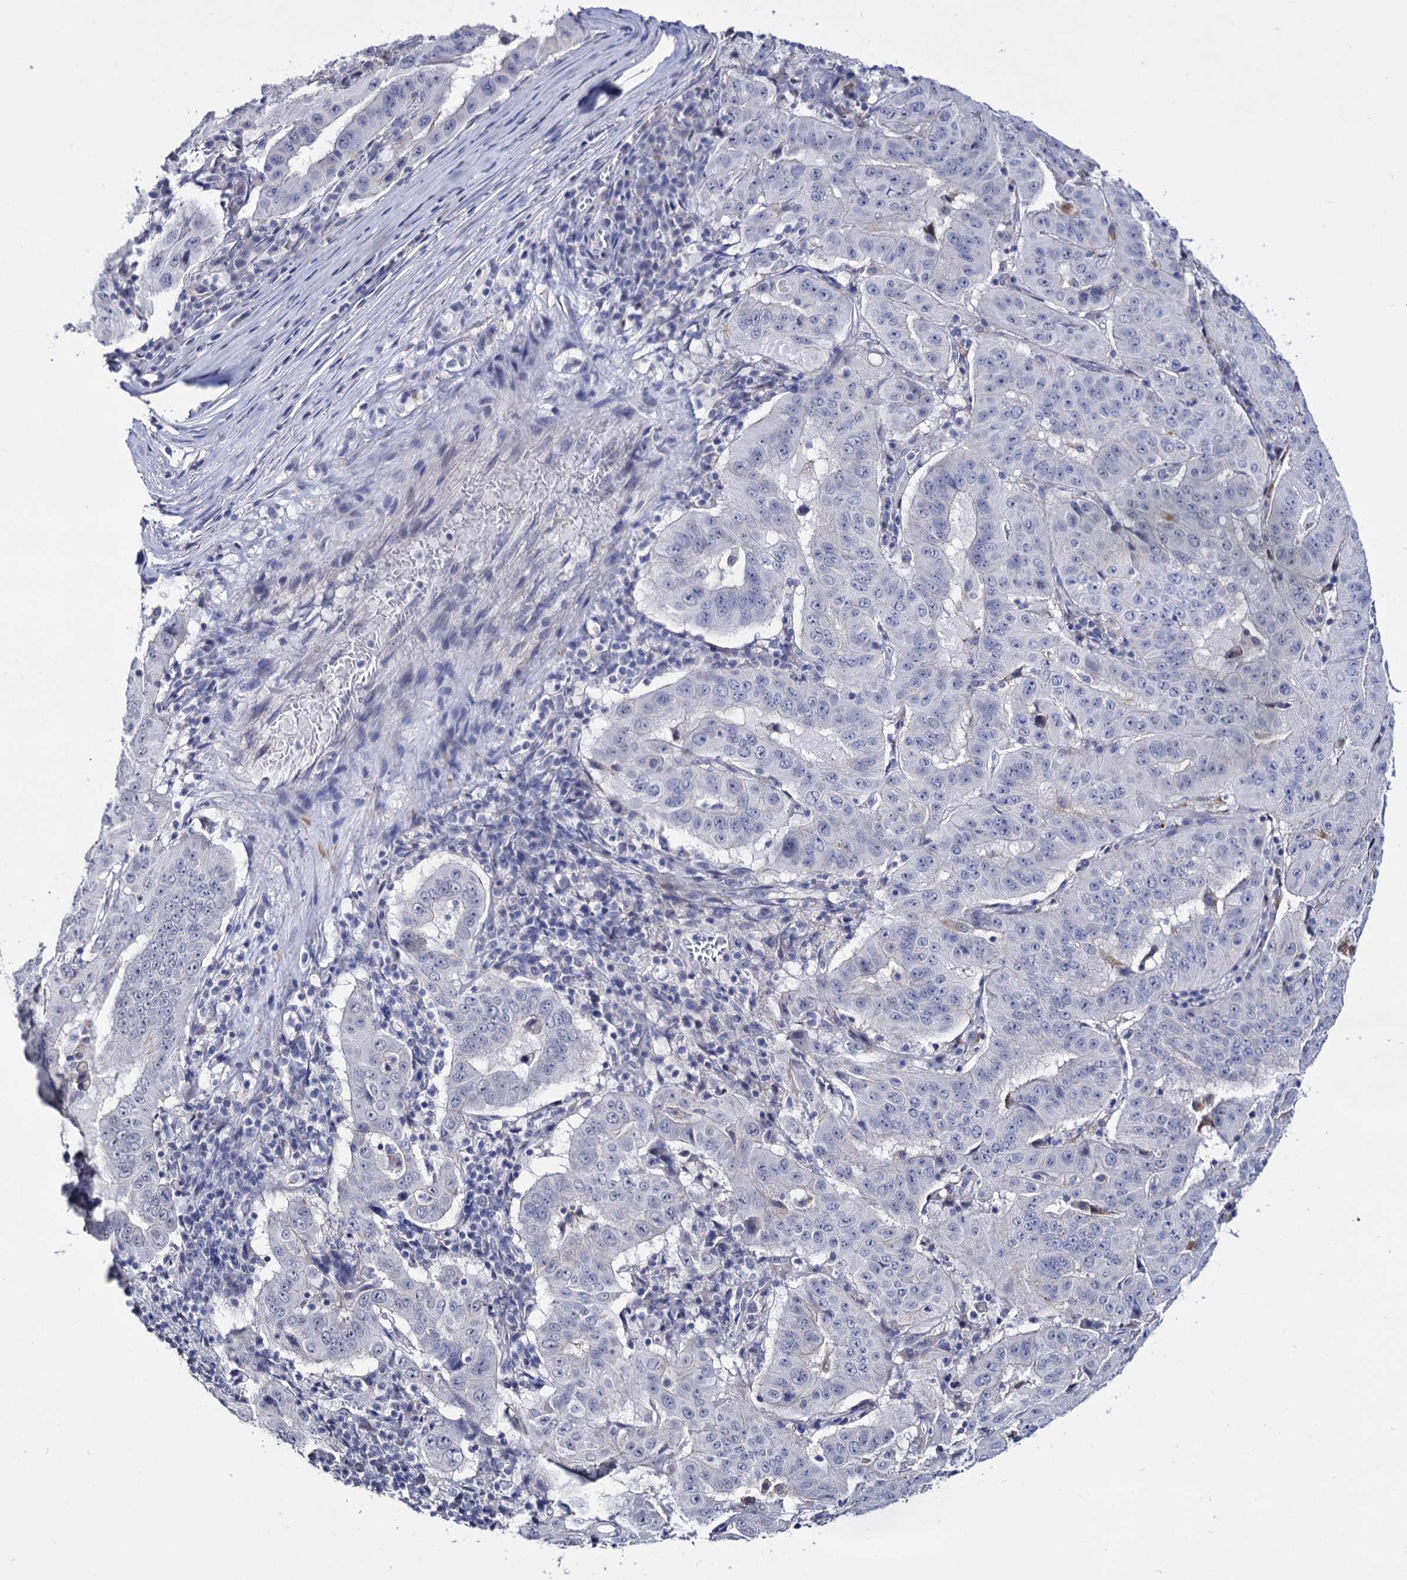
{"staining": {"intensity": "negative", "quantity": "none", "location": "none"}, "tissue": "pancreatic cancer", "cell_type": "Tumor cells", "image_type": "cancer", "snomed": [{"axis": "morphology", "description": "Adenocarcinoma, NOS"}, {"axis": "topography", "description": "Pancreas"}], "caption": "High magnification brightfield microscopy of pancreatic adenocarcinoma stained with DAB (brown) and counterstained with hematoxylin (blue): tumor cells show no significant positivity.", "gene": "MICAL2", "patient": {"sex": "male", "age": 63}}